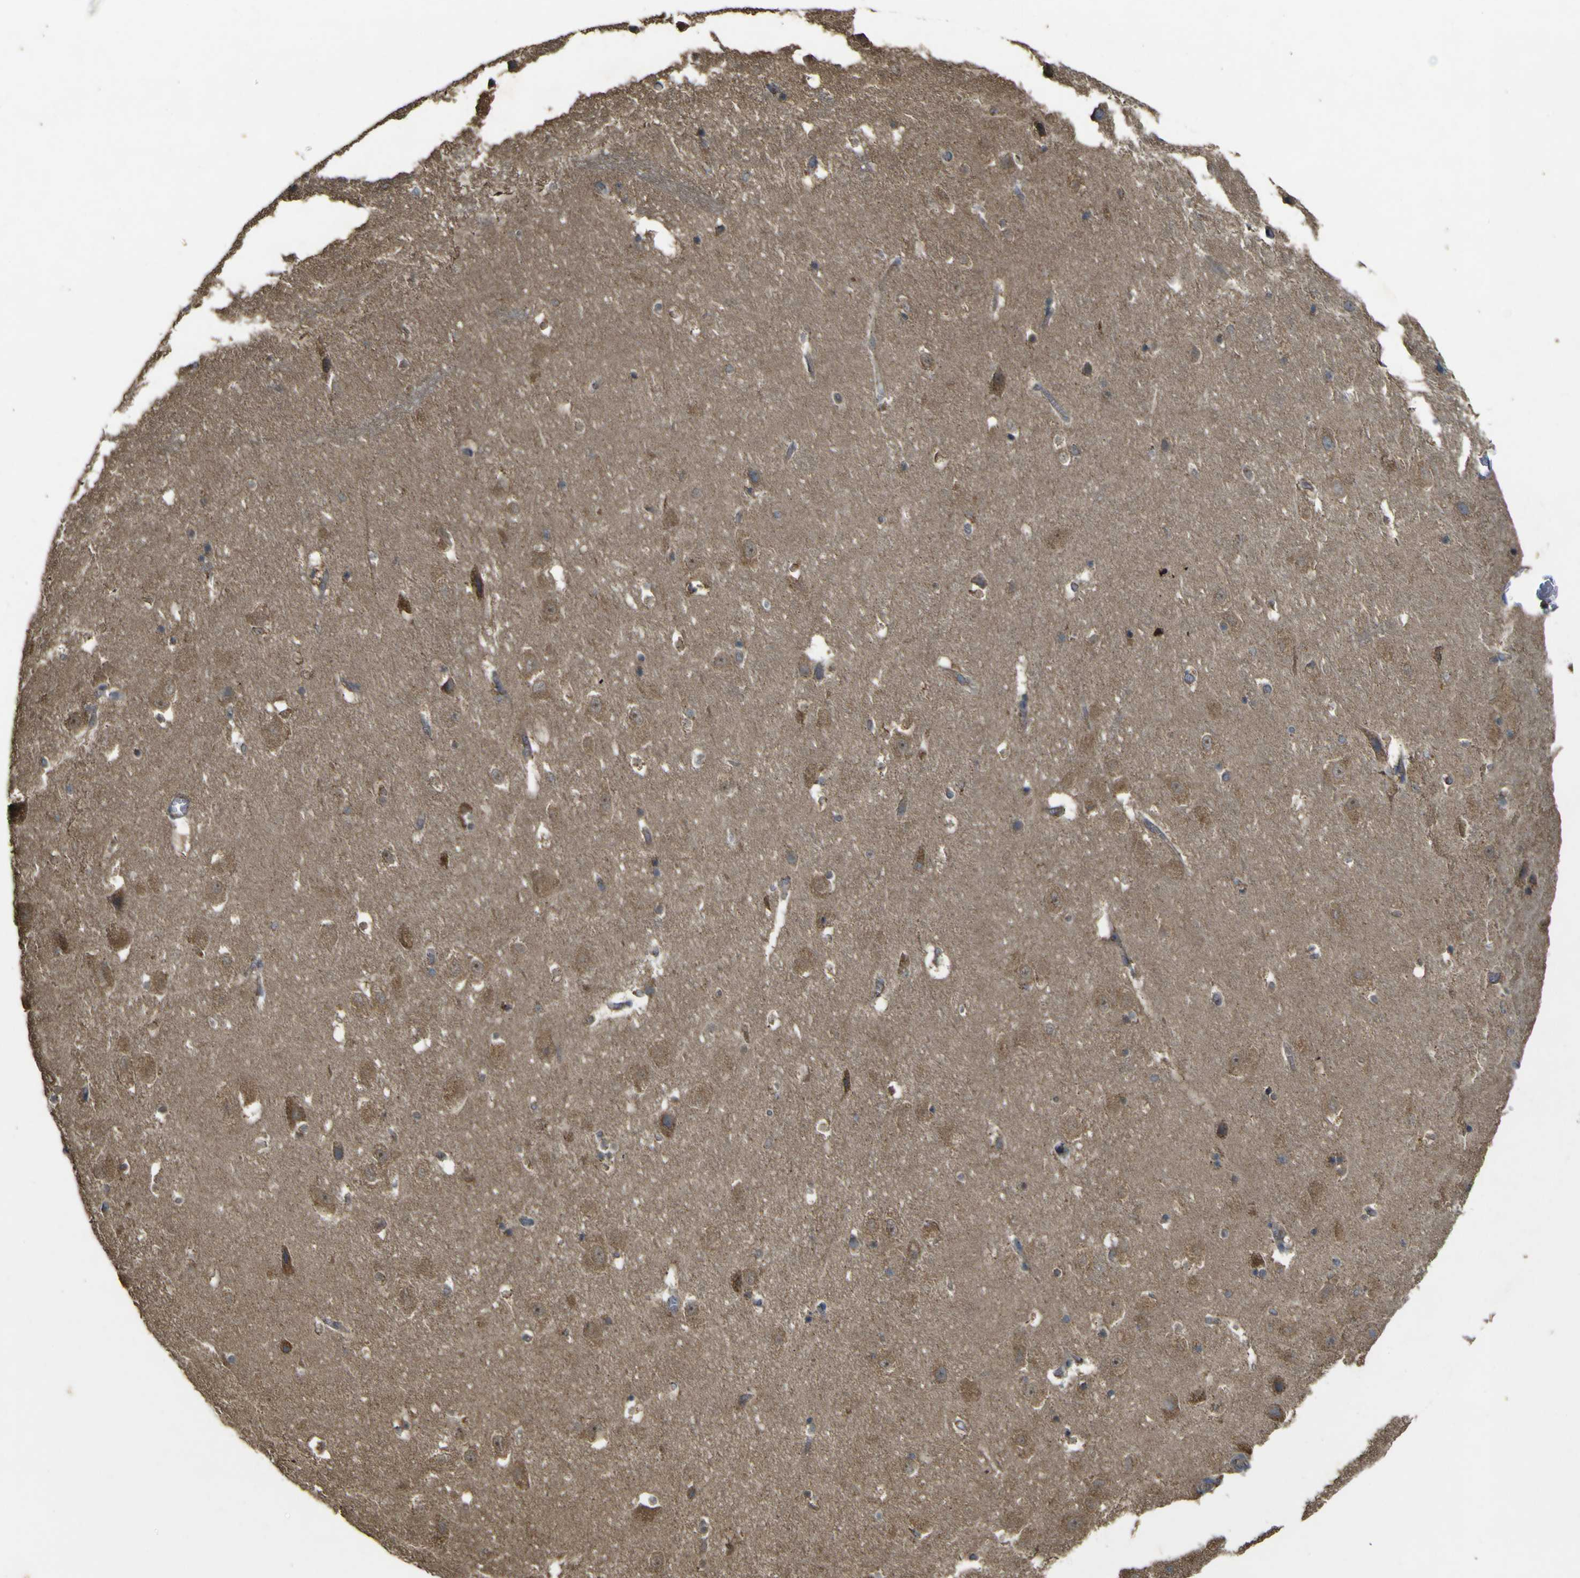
{"staining": {"intensity": "moderate", "quantity": "<25%", "location": "cytoplasmic/membranous"}, "tissue": "hippocampus", "cell_type": "Glial cells", "image_type": "normal", "snomed": [{"axis": "morphology", "description": "Normal tissue, NOS"}, {"axis": "topography", "description": "Hippocampus"}], "caption": "DAB (3,3'-diaminobenzidine) immunohistochemical staining of unremarkable human hippocampus reveals moderate cytoplasmic/membranous protein staining in approximately <25% of glial cells.", "gene": "ACSL3", "patient": {"sex": "male", "age": 45}}